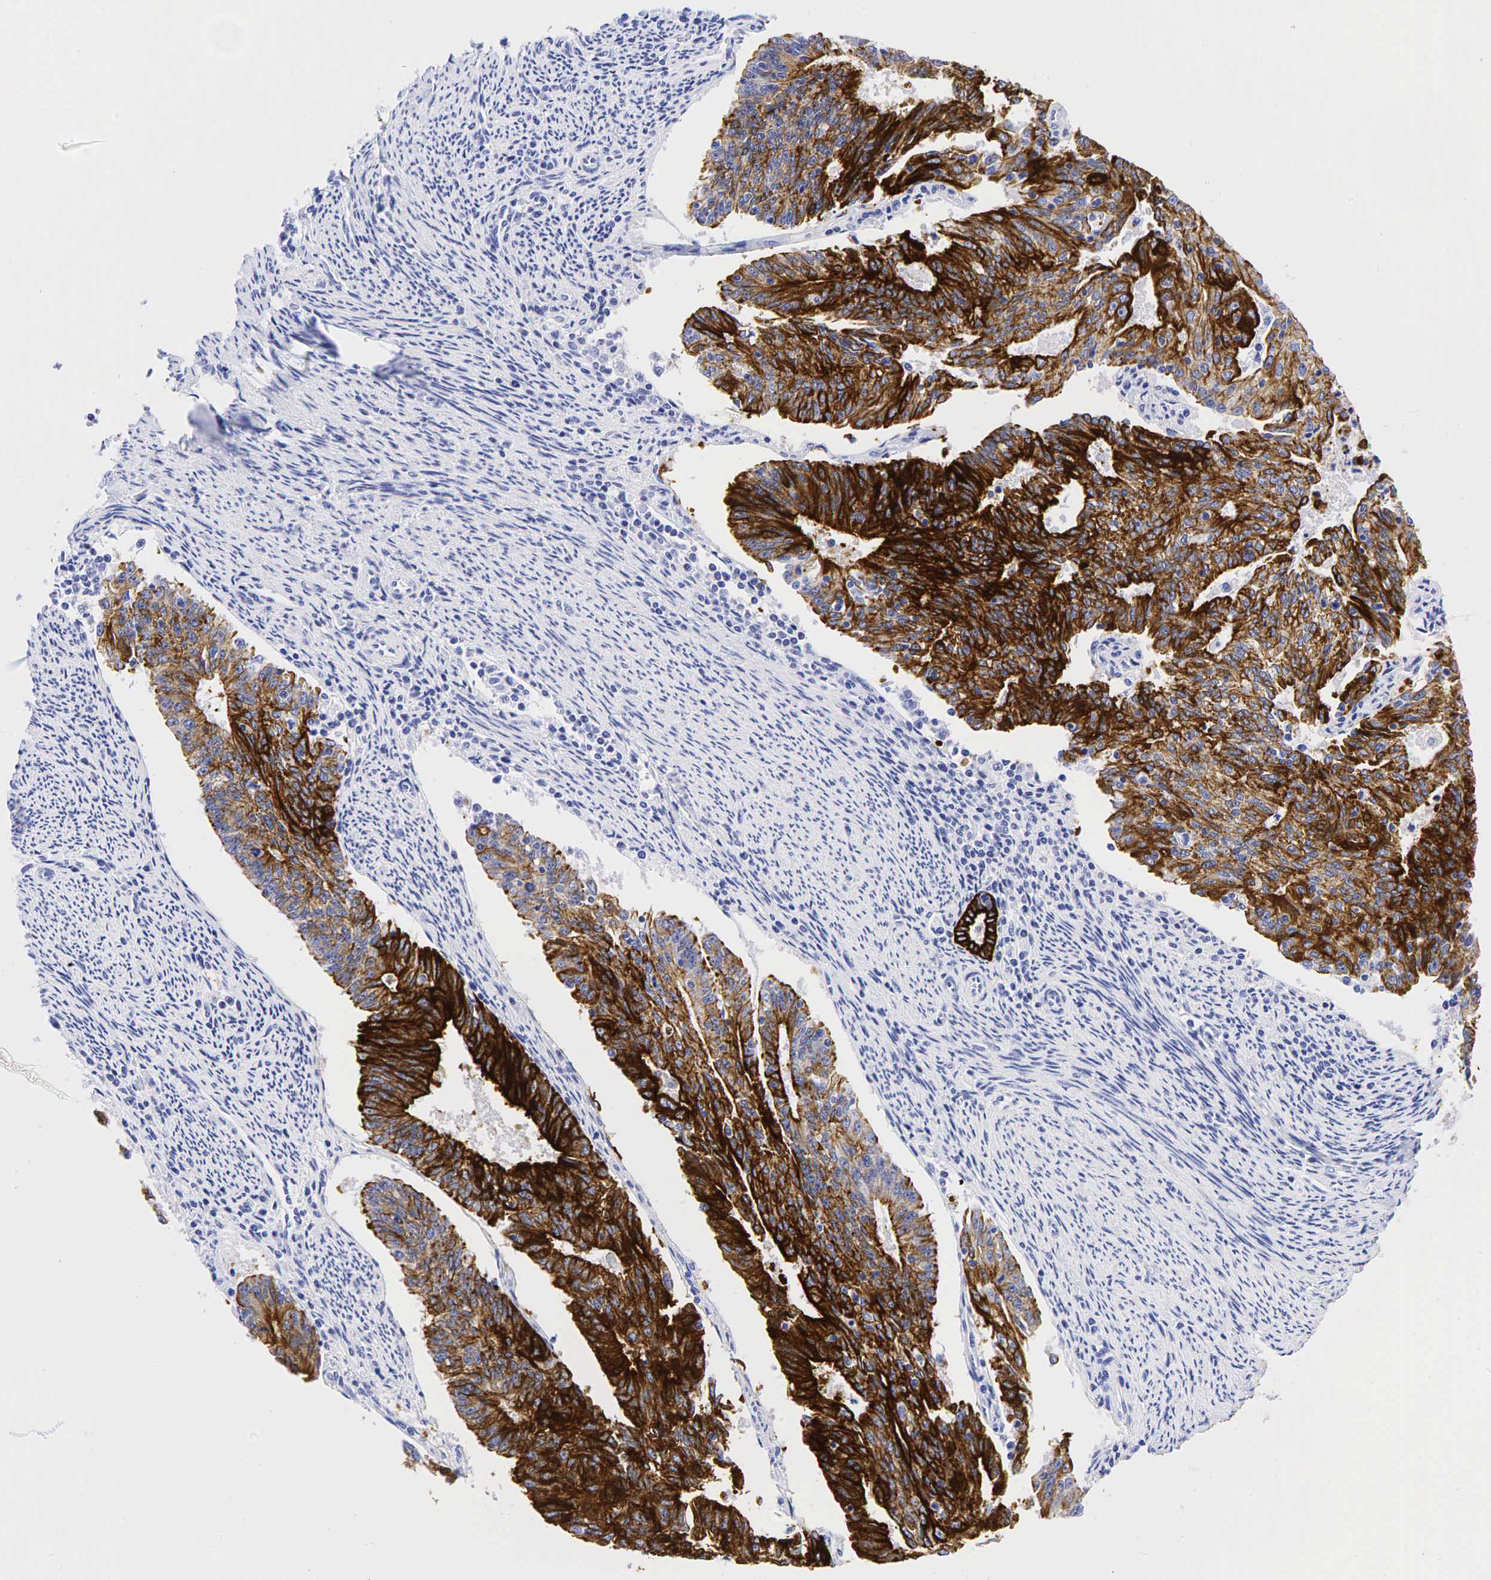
{"staining": {"intensity": "strong", "quantity": ">75%", "location": "cytoplasmic/membranous"}, "tissue": "endometrial cancer", "cell_type": "Tumor cells", "image_type": "cancer", "snomed": [{"axis": "morphology", "description": "Adenocarcinoma, NOS"}, {"axis": "topography", "description": "Endometrium"}], "caption": "High-power microscopy captured an immunohistochemistry photomicrograph of adenocarcinoma (endometrial), revealing strong cytoplasmic/membranous expression in about >75% of tumor cells.", "gene": "KRT7", "patient": {"sex": "female", "age": 56}}